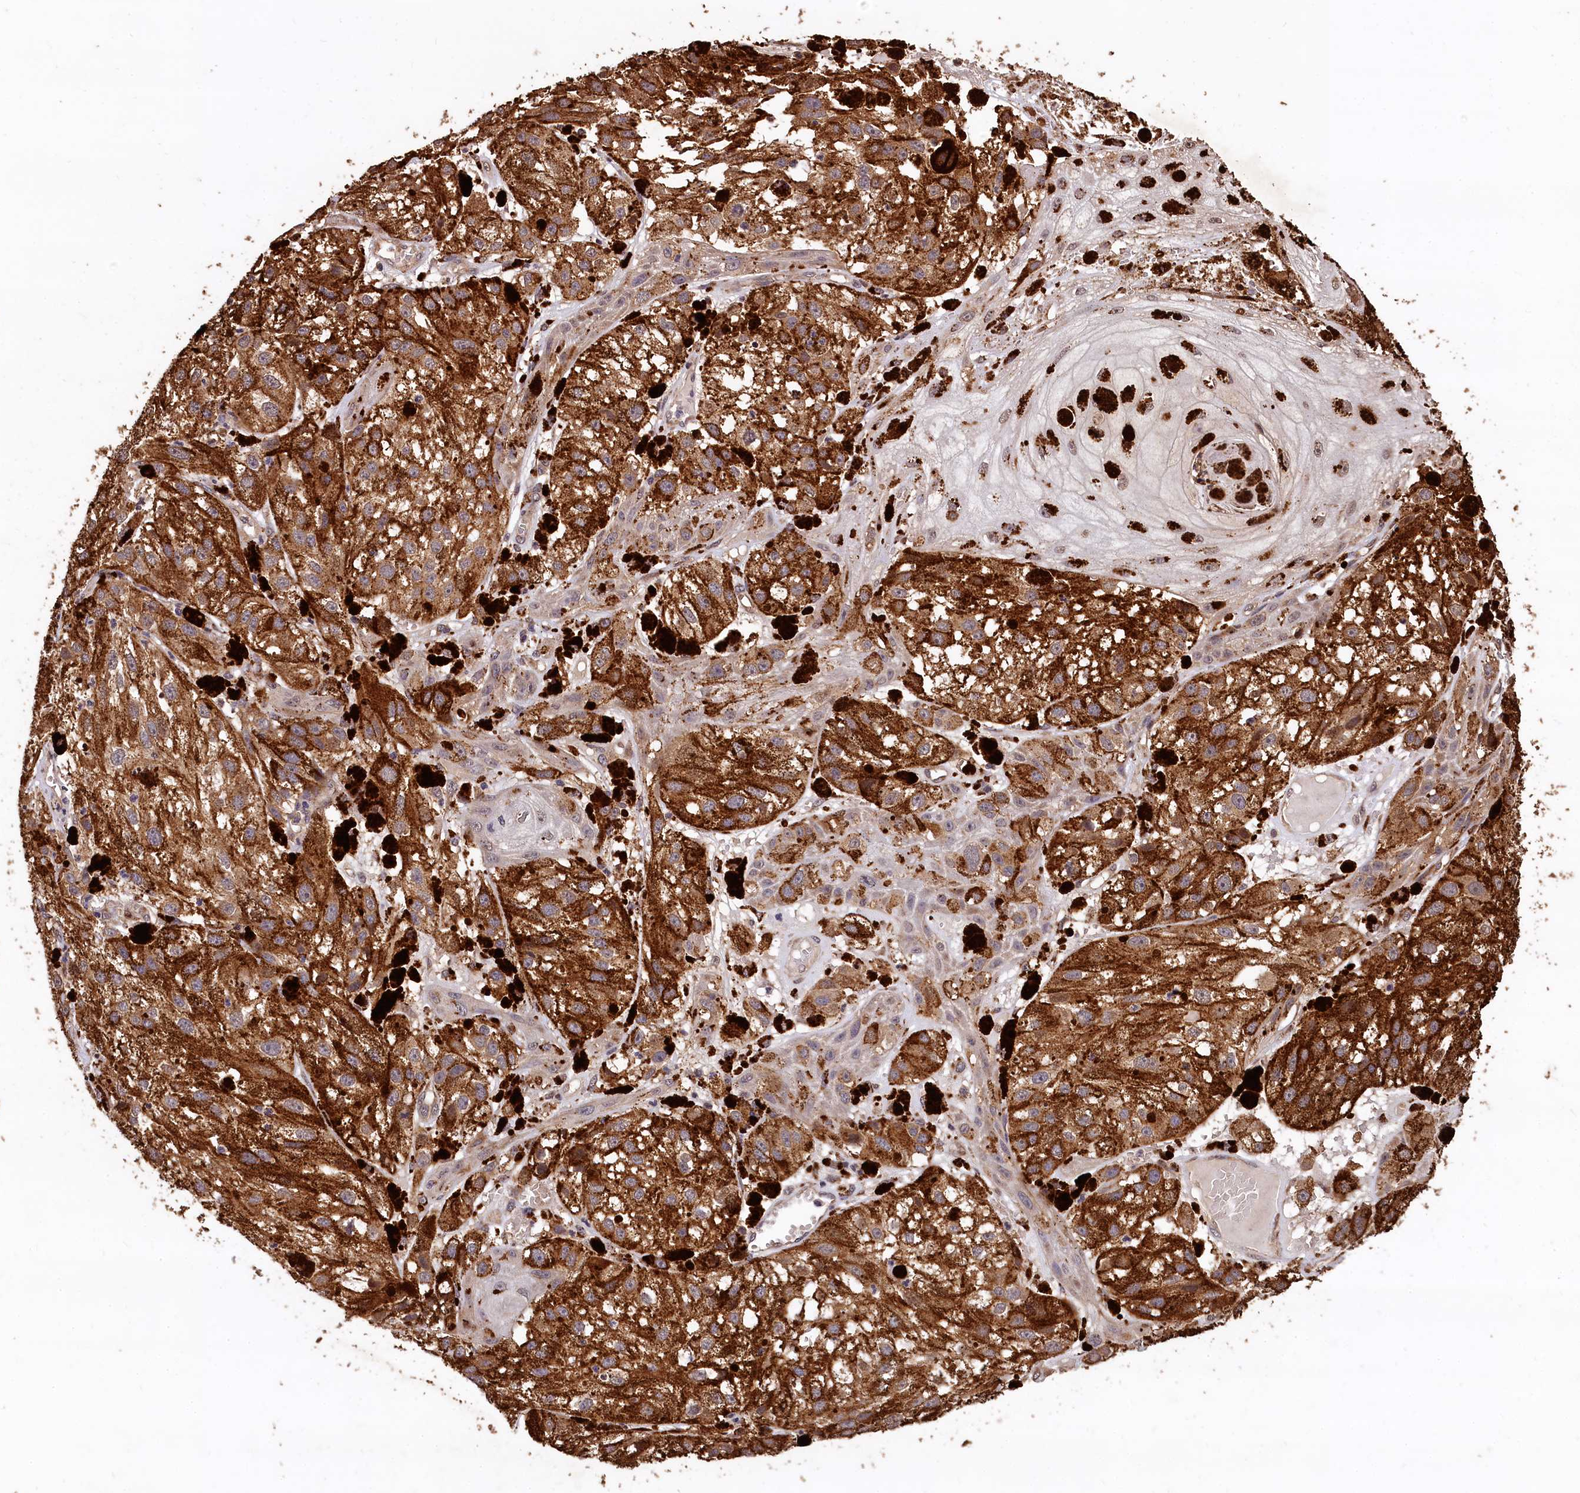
{"staining": {"intensity": "strong", "quantity": ">75%", "location": "cytoplasmic/membranous"}, "tissue": "melanoma", "cell_type": "Tumor cells", "image_type": "cancer", "snomed": [{"axis": "morphology", "description": "Malignant melanoma, NOS"}, {"axis": "topography", "description": "Skin"}], "caption": "High-power microscopy captured an immunohistochemistry (IHC) image of melanoma, revealing strong cytoplasmic/membranous expression in about >75% of tumor cells.", "gene": "LSM4", "patient": {"sex": "male", "age": 88}}